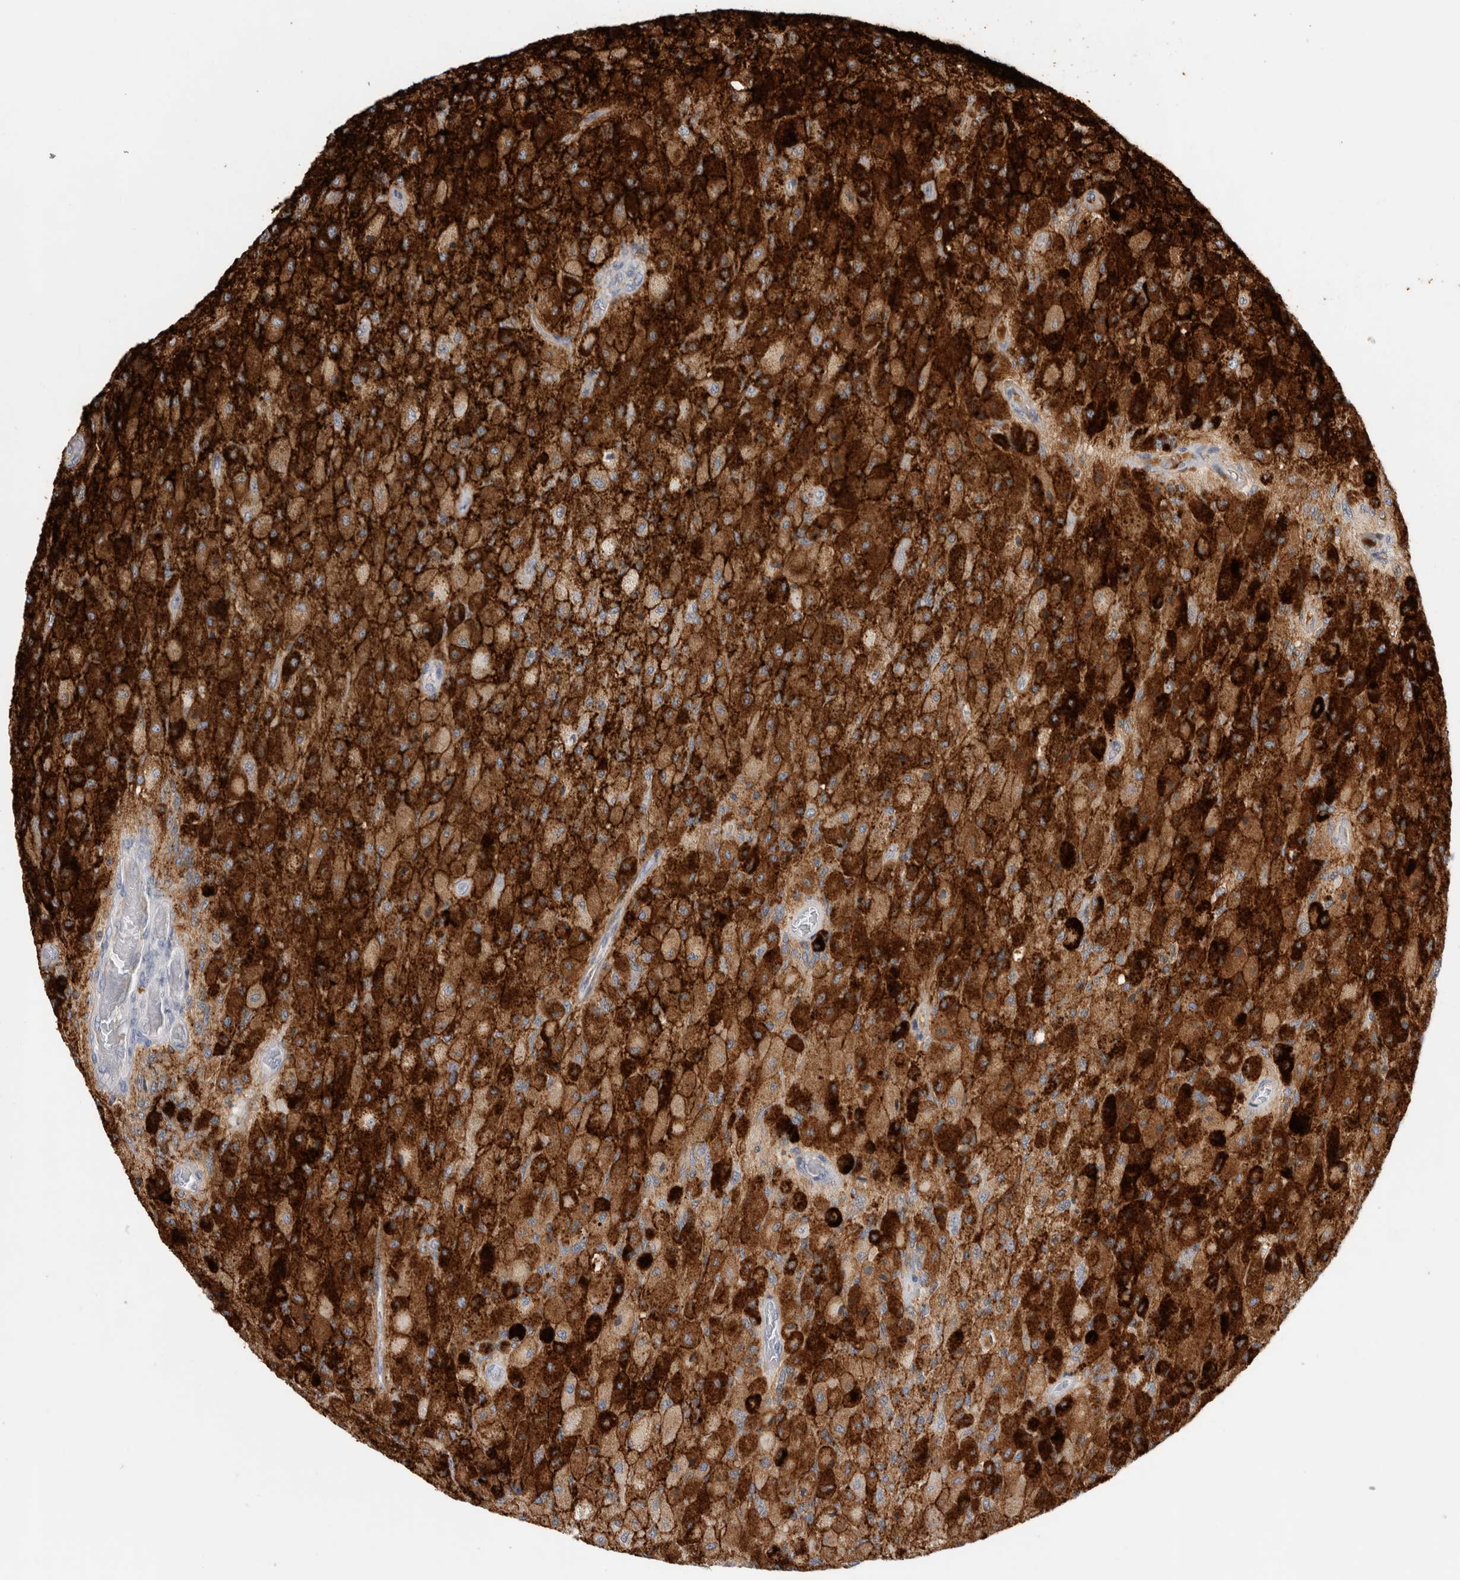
{"staining": {"intensity": "strong", "quantity": "25%-75%", "location": "cytoplasmic/membranous"}, "tissue": "glioma", "cell_type": "Tumor cells", "image_type": "cancer", "snomed": [{"axis": "morphology", "description": "Normal tissue, NOS"}, {"axis": "morphology", "description": "Glioma, malignant, High grade"}, {"axis": "topography", "description": "Cerebral cortex"}], "caption": "Malignant glioma (high-grade) stained for a protein (brown) reveals strong cytoplasmic/membranous positive expression in approximately 25%-75% of tumor cells.", "gene": "BCAN", "patient": {"sex": "male", "age": 77}}